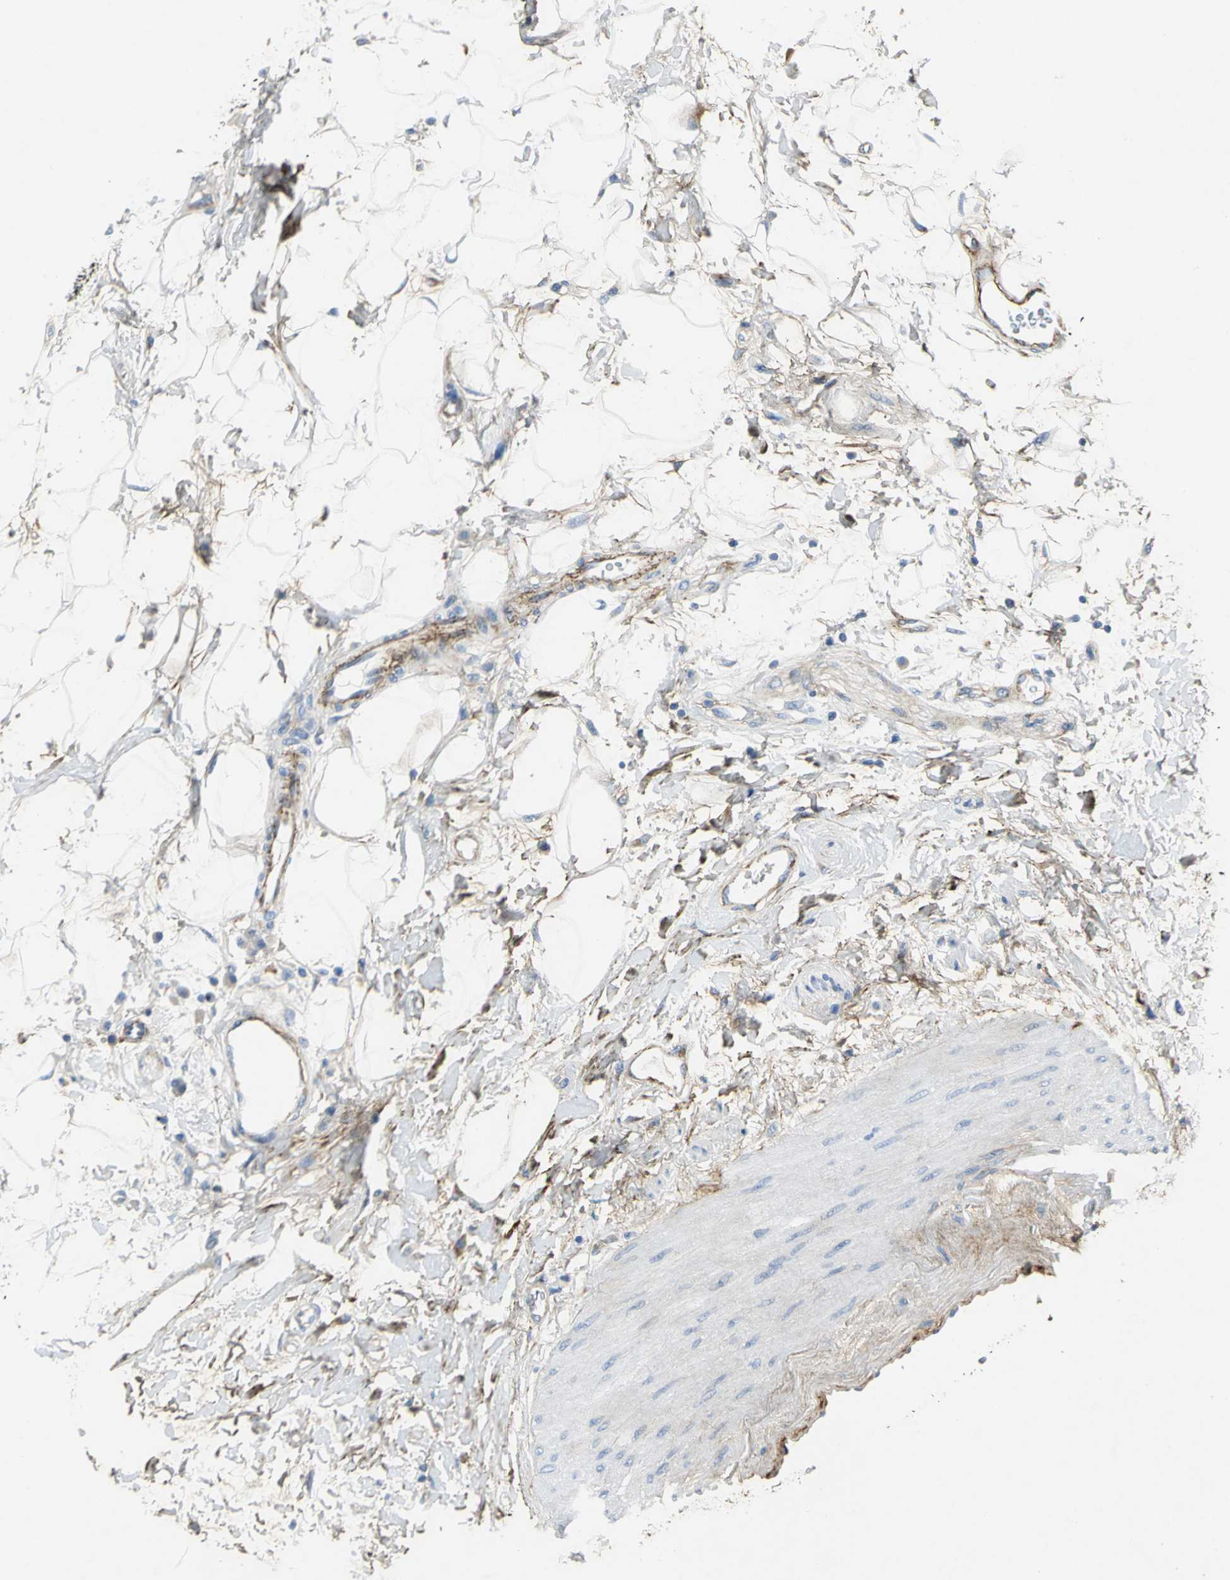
{"staining": {"intensity": "weak", "quantity": ">75%", "location": "cytoplasmic/membranous"}, "tissue": "adipose tissue", "cell_type": "Adipocytes", "image_type": "normal", "snomed": [{"axis": "morphology", "description": "Normal tissue, NOS"}, {"axis": "morphology", "description": "Urothelial carcinoma, High grade"}, {"axis": "topography", "description": "Vascular tissue"}, {"axis": "topography", "description": "Urinary bladder"}], "caption": "A brown stain shows weak cytoplasmic/membranous staining of a protein in adipocytes of unremarkable adipose tissue. (DAB IHC with brightfield microscopy, high magnification).", "gene": "EFNB3", "patient": {"sex": "female", "age": 56}}